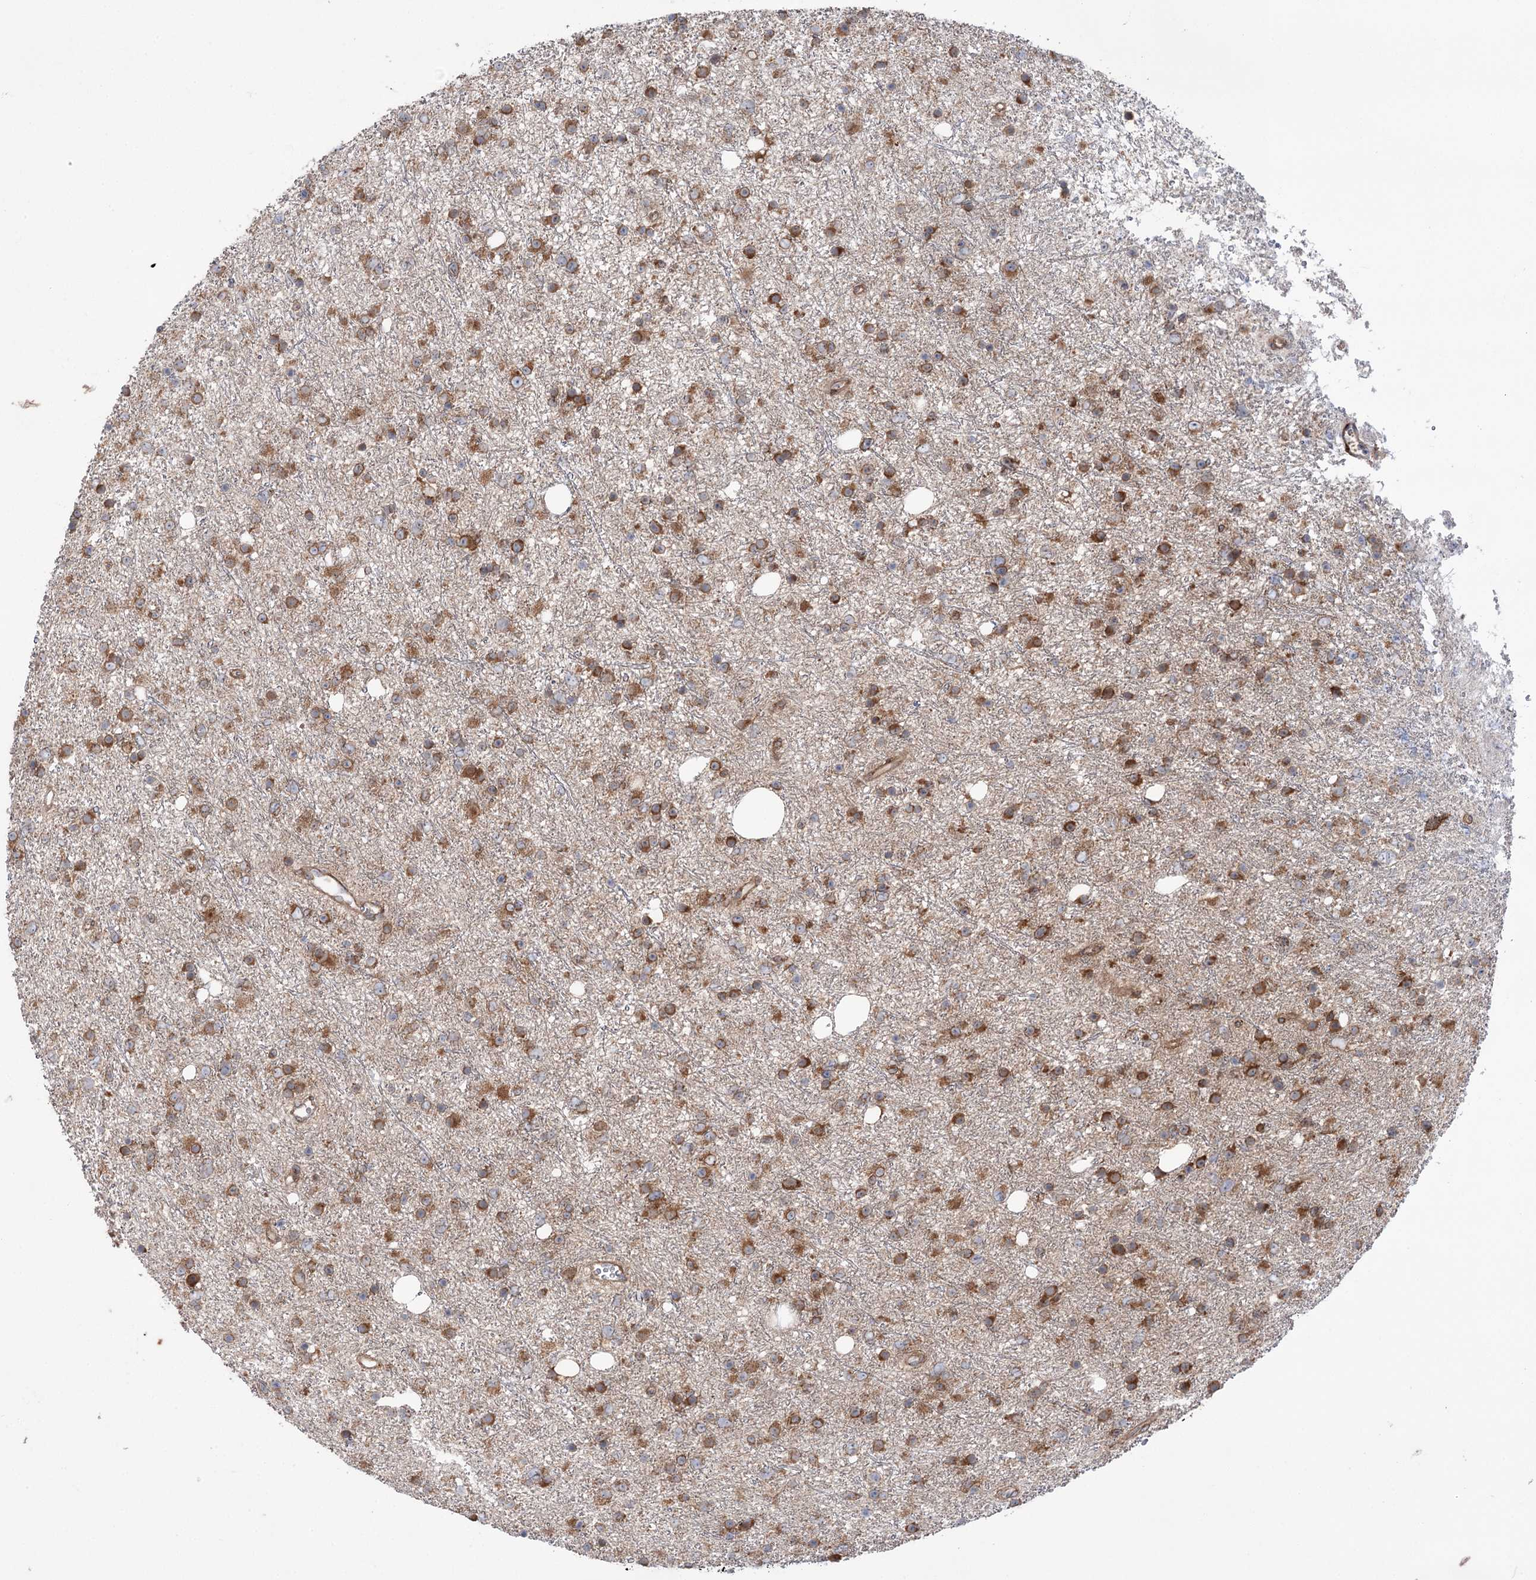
{"staining": {"intensity": "moderate", "quantity": ">75%", "location": "cytoplasmic/membranous"}, "tissue": "glioma", "cell_type": "Tumor cells", "image_type": "cancer", "snomed": [{"axis": "morphology", "description": "Glioma, malignant, Low grade"}, {"axis": "topography", "description": "Cerebral cortex"}], "caption": "A medium amount of moderate cytoplasmic/membranous positivity is seen in approximately >75% of tumor cells in malignant low-grade glioma tissue.", "gene": "VWA2", "patient": {"sex": "female", "age": 39}}